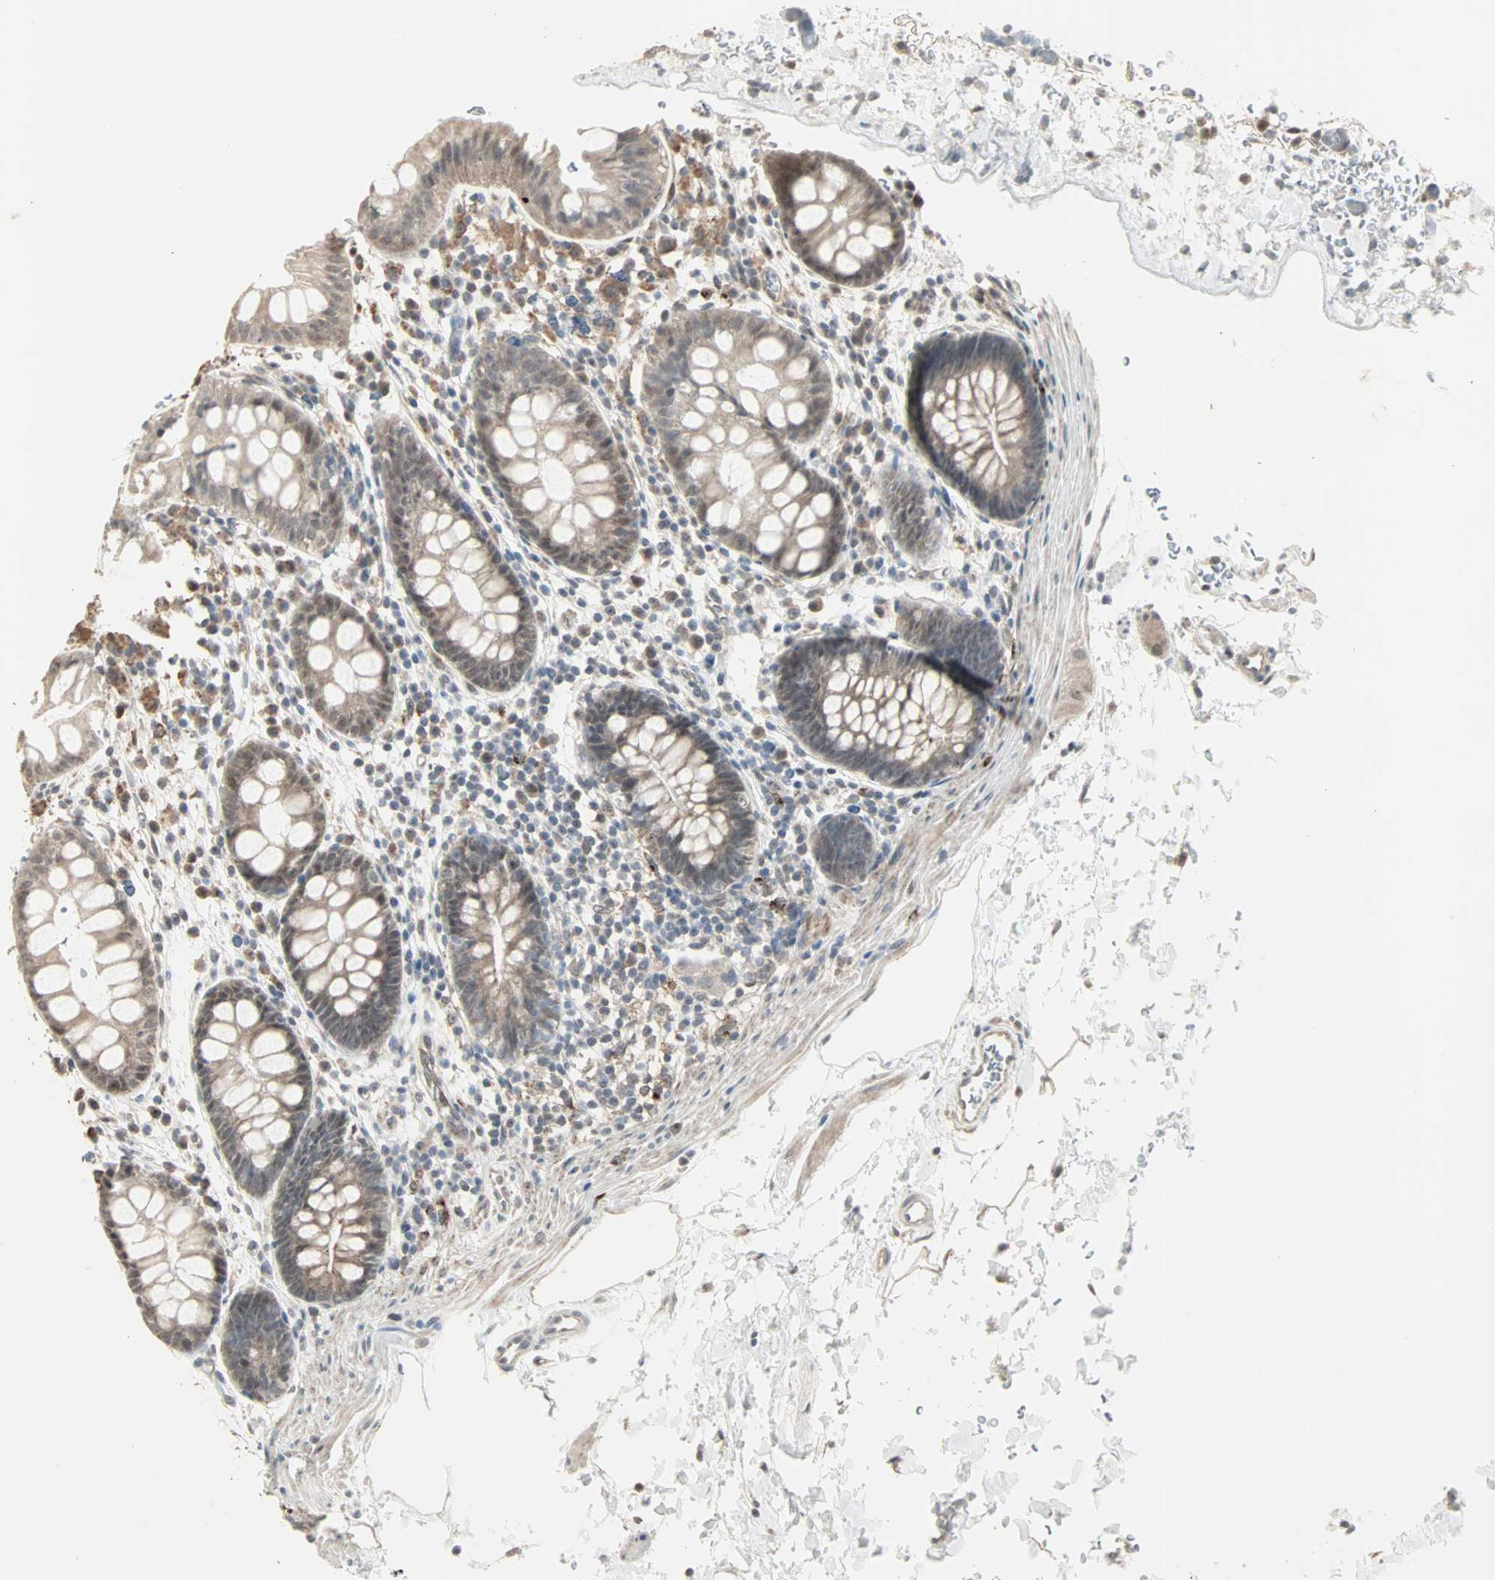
{"staining": {"intensity": "weak", "quantity": ">75%", "location": "cytoplasmic/membranous"}, "tissue": "rectum", "cell_type": "Glandular cells", "image_type": "normal", "snomed": [{"axis": "morphology", "description": "Normal tissue, NOS"}, {"axis": "topography", "description": "Rectum"}], "caption": "Glandular cells display weak cytoplasmic/membranous expression in about >75% of cells in benign rectum.", "gene": "KDM4A", "patient": {"sex": "female", "age": 24}}